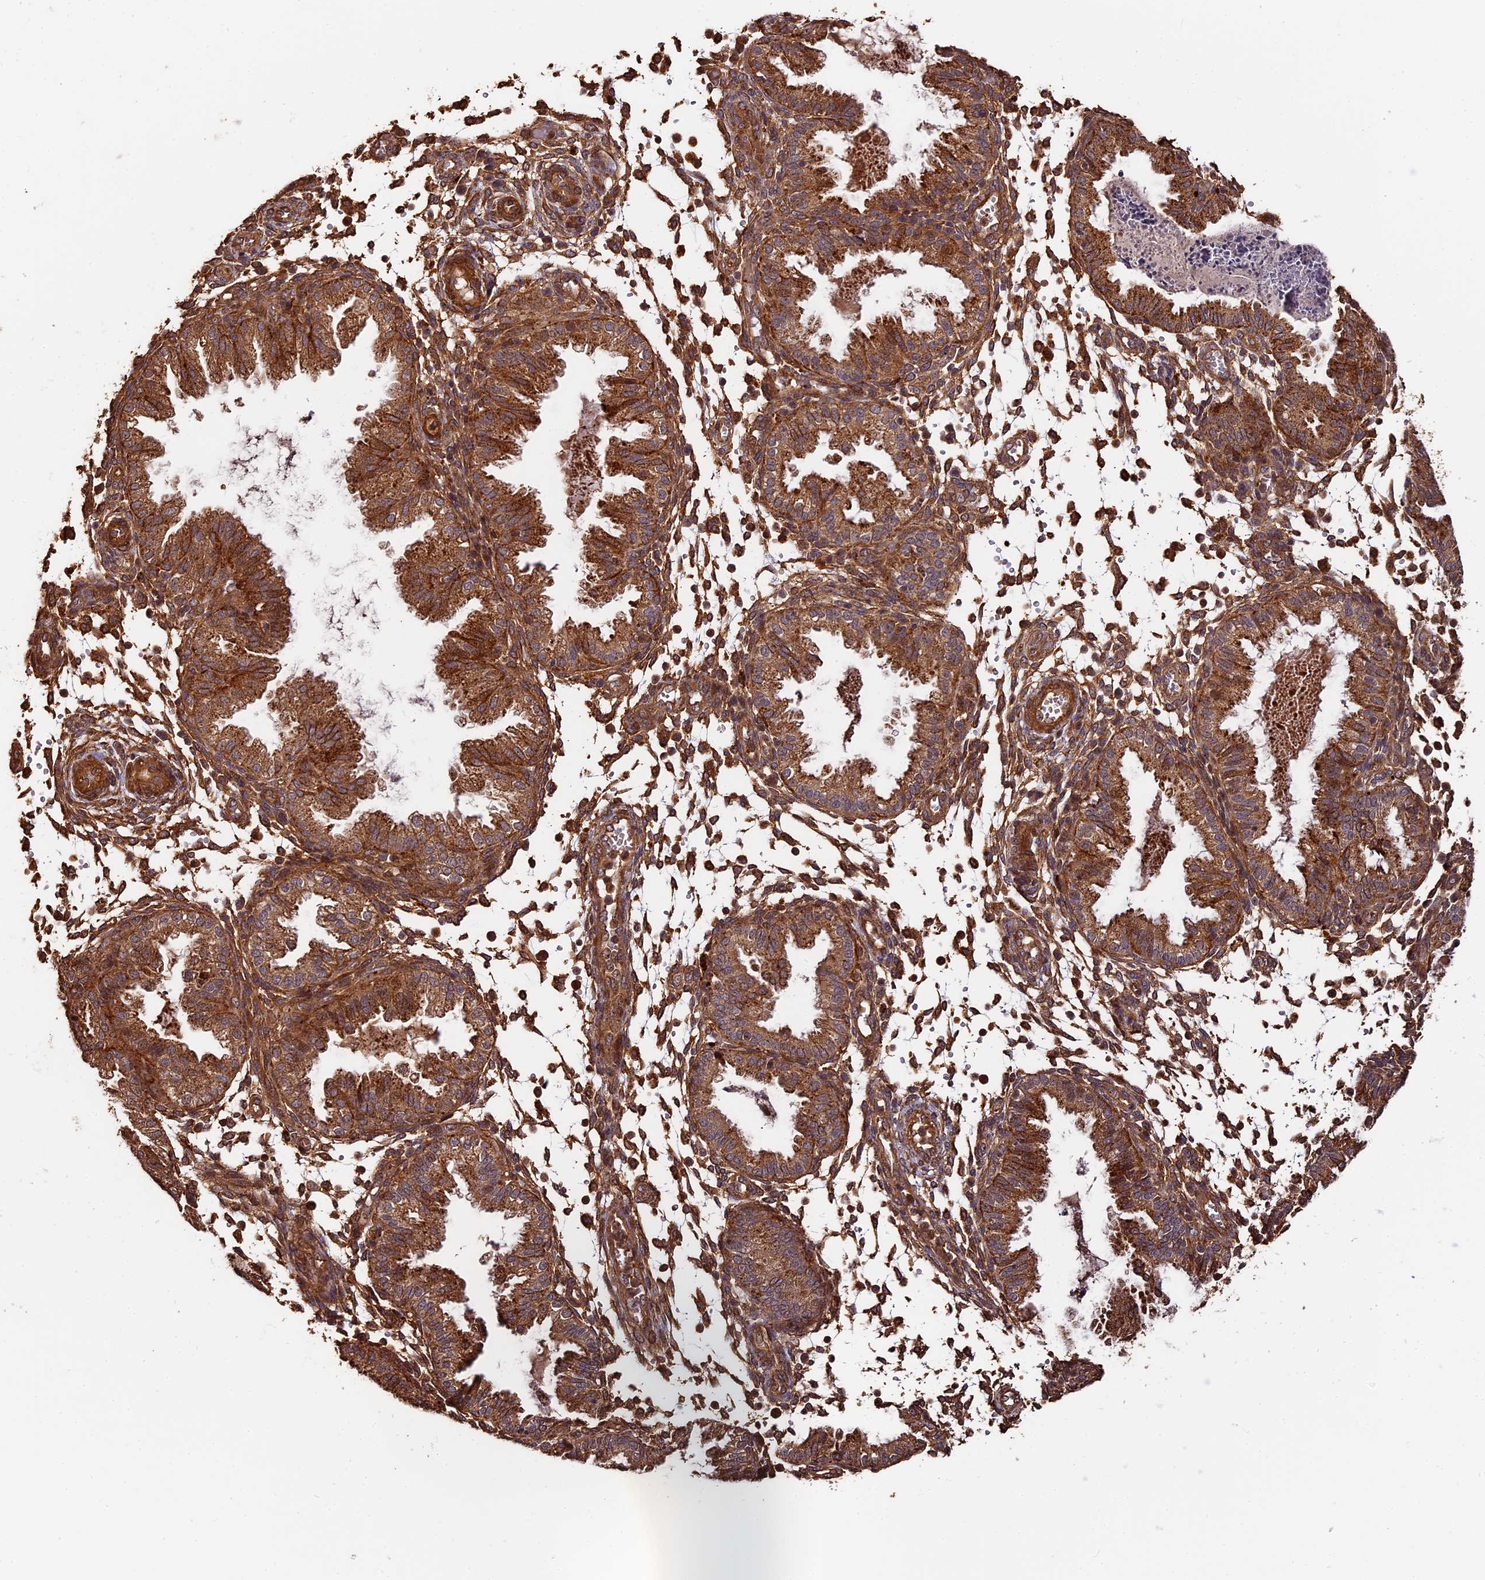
{"staining": {"intensity": "moderate", "quantity": "25%-75%", "location": "cytoplasmic/membranous"}, "tissue": "endometrium", "cell_type": "Cells in endometrial stroma", "image_type": "normal", "snomed": [{"axis": "morphology", "description": "Normal tissue, NOS"}, {"axis": "topography", "description": "Endometrium"}], "caption": "A micrograph of endometrium stained for a protein displays moderate cytoplasmic/membranous brown staining in cells in endometrial stroma.", "gene": "MMP15", "patient": {"sex": "female", "age": 33}}